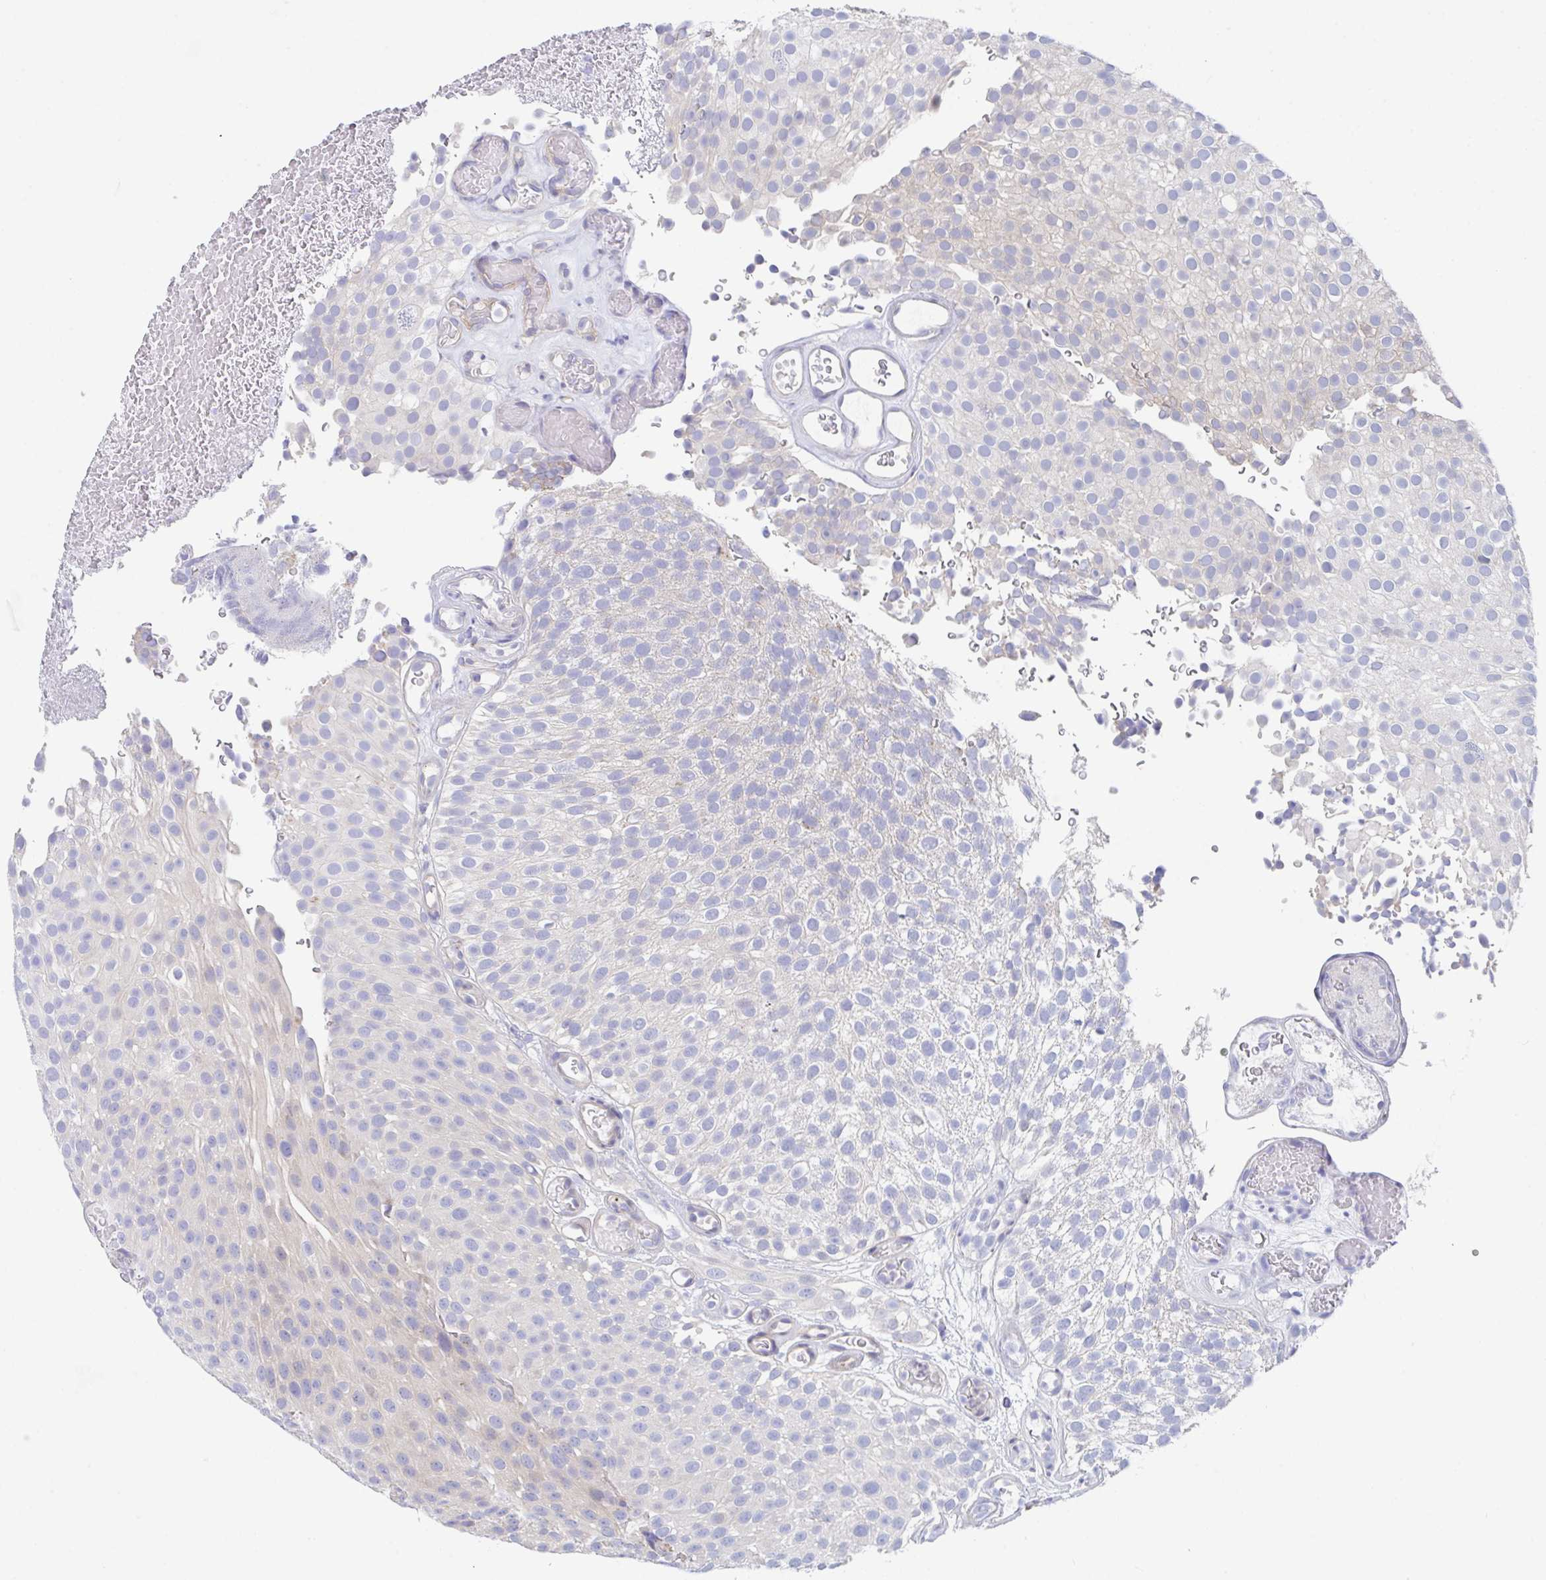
{"staining": {"intensity": "negative", "quantity": "none", "location": "none"}, "tissue": "urothelial cancer", "cell_type": "Tumor cells", "image_type": "cancer", "snomed": [{"axis": "morphology", "description": "Urothelial carcinoma, Low grade"}, {"axis": "topography", "description": "Urinary bladder"}], "caption": "The photomicrograph shows no staining of tumor cells in low-grade urothelial carcinoma.", "gene": "P2RX3", "patient": {"sex": "male", "age": 78}}